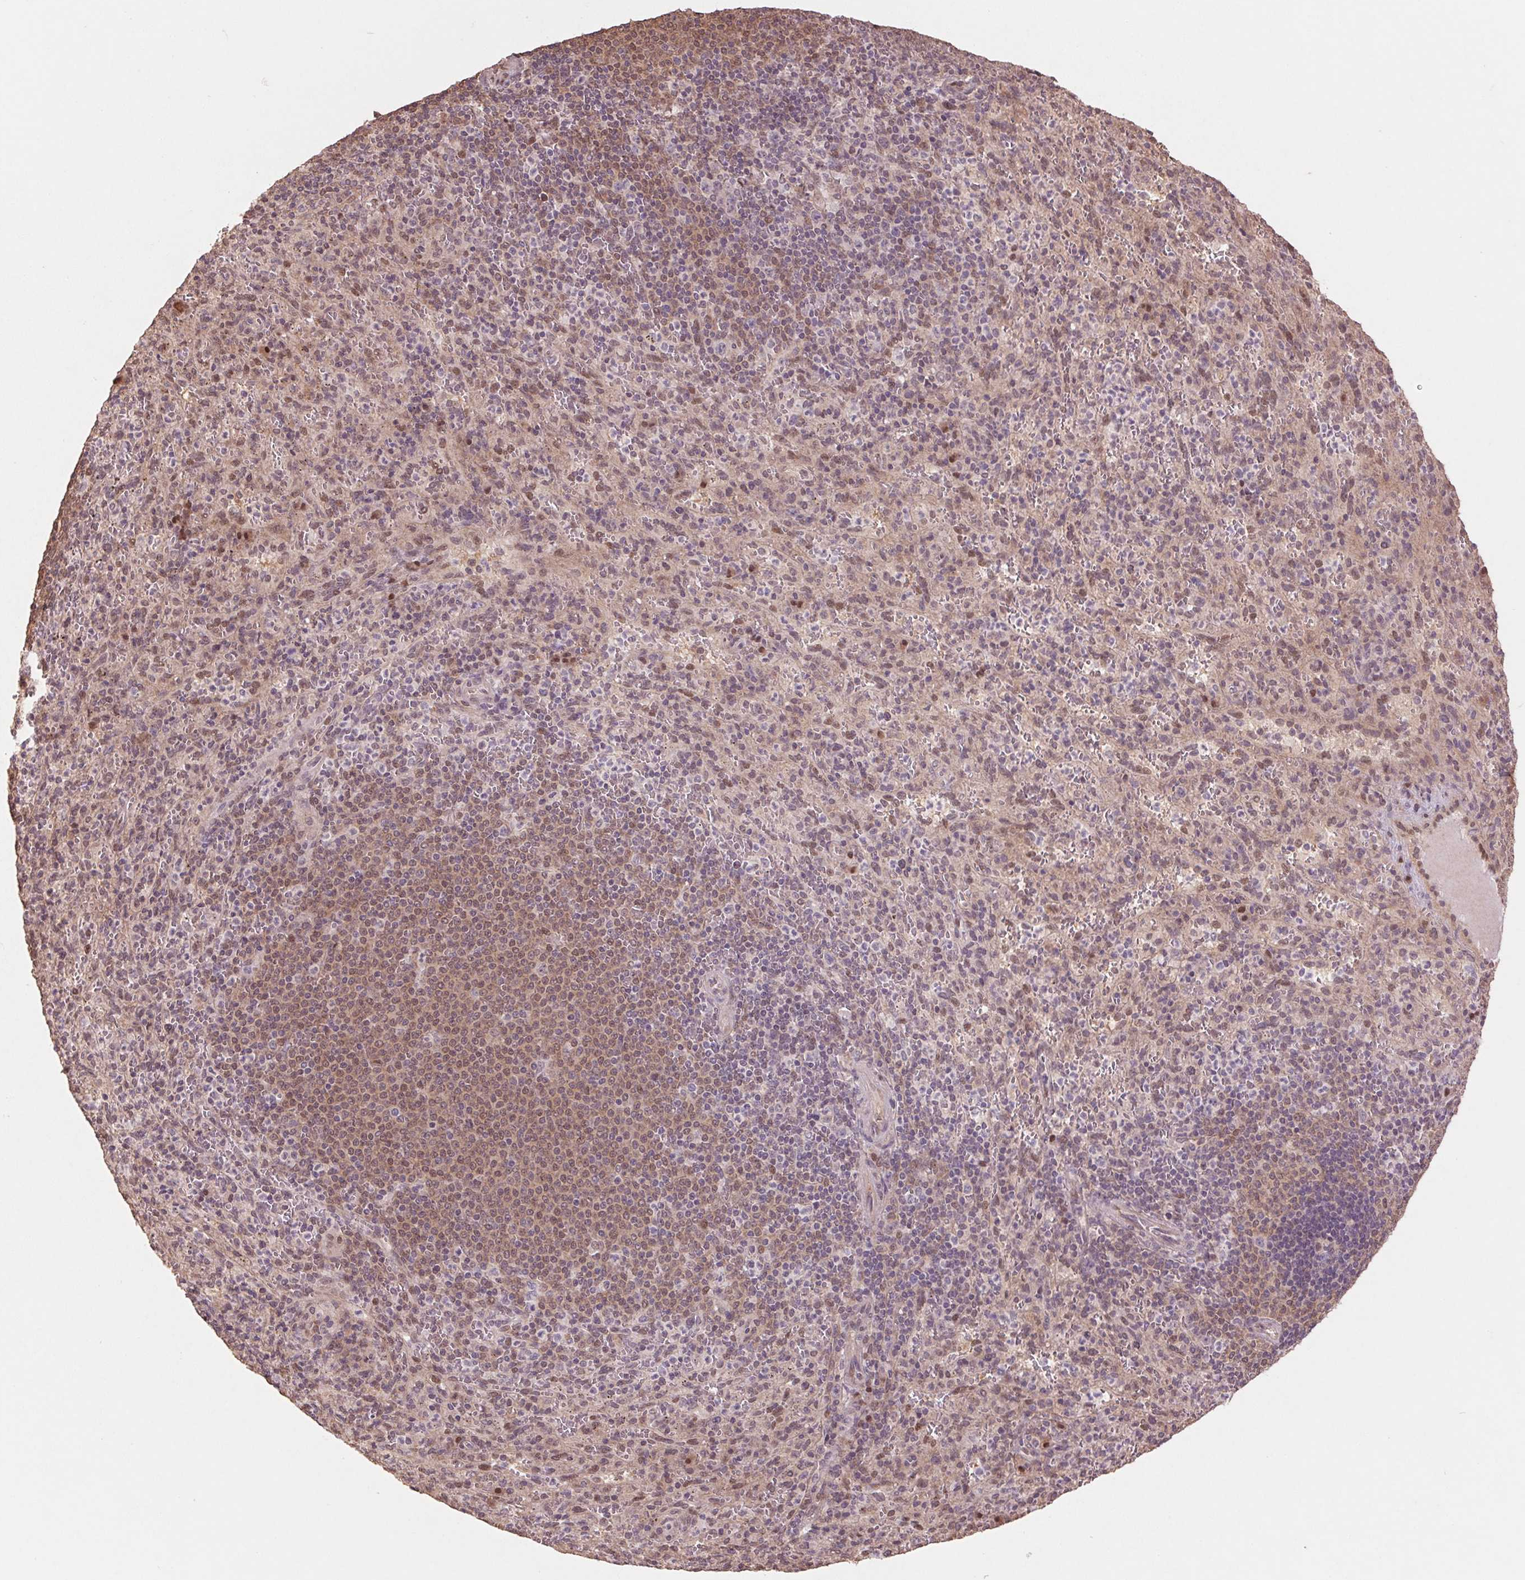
{"staining": {"intensity": "weak", "quantity": "25%-75%", "location": "nuclear"}, "tissue": "spleen", "cell_type": "Cells in red pulp", "image_type": "normal", "snomed": [{"axis": "morphology", "description": "Normal tissue, NOS"}, {"axis": "topography", "description": "Spleen"}], "caption": "DAB immunohistochemical staining of benign human spleen demonstrates weak nuclear protein staining in approximately 25%-75% of cells in red pulp.", "gene": "CUTA", "patient": {"sex": "male", "age": 57}}